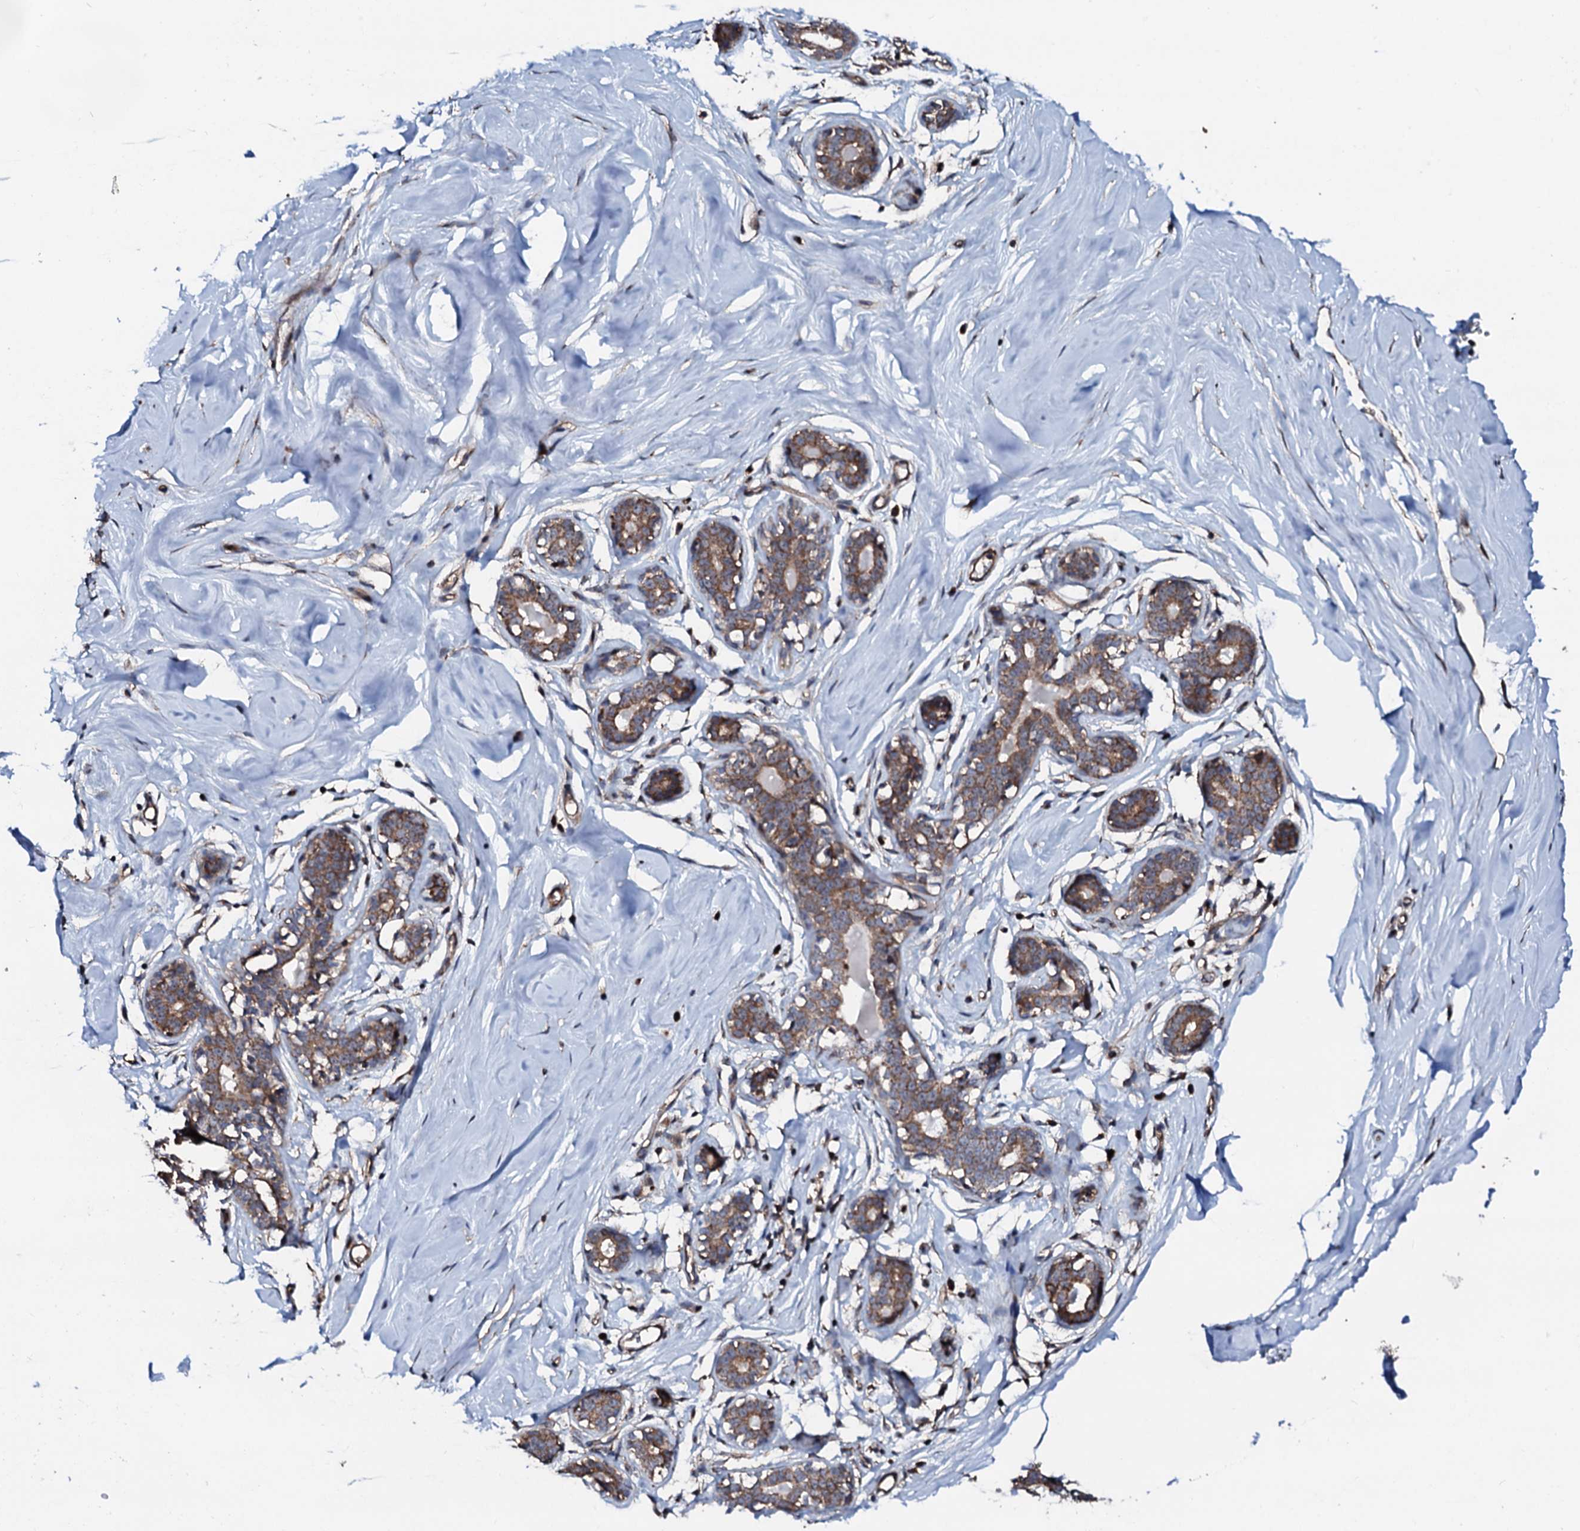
{"staining": {"intensity": "weak", "quantity": ">75%", "location": "cytoplasmic/membranous"}, "tissue": "breast", "cell_type": "Adipocytes", "image_type": "normal", "snomed": [{"axis": "morphology", "description": "Normal tissue, NOS"}, {"axis": "morphology", "description": "Adenoma, NOS"}, {"axis": "topography", "description": "Breast"}], "caption": "Protein analysis of benign breast demonstrates weak cytoplasmic/membranous staining in approximately >75% of adipocytes.", "gene": "ENSG00000256591", "patient": {"sex": "female", "age": 23}}